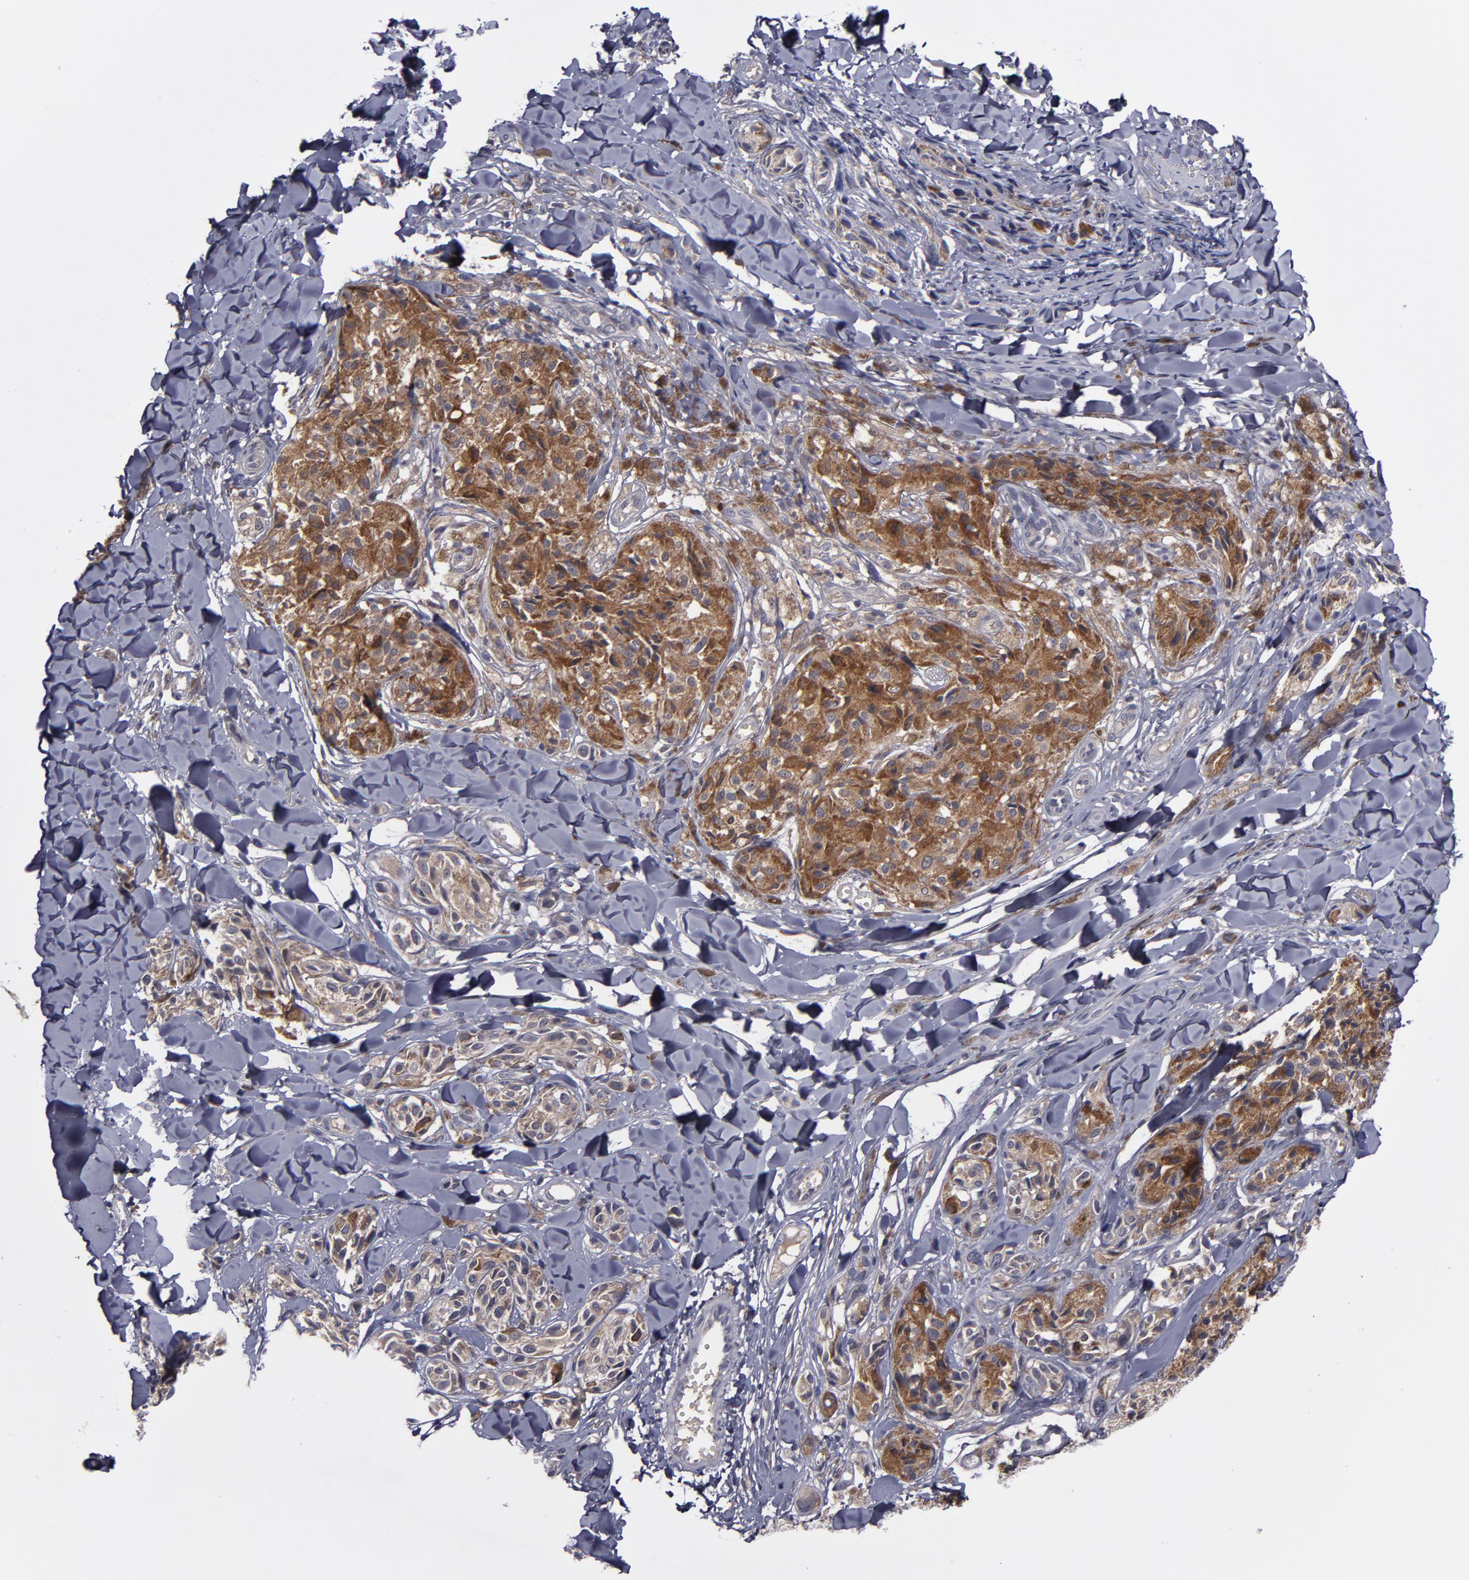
{"staining": {"intensity": "strong", "quantity": ">75%", "location": "cytoplasmic/membranous"}, "tissue": "melanoma", "cell_type": "Tumor cells", "image_type": "cancer", "snomed": [{"axis": "morphology", "description": "Malignant melanoma, Metastatic site"}, {"axis": "topography", "description": "Skin"}], "caption": "High-power microscopy captured an IHC micrograph of malignant melanoma (metastatic site), revealing strong cytoplasmic/membranous expression in about >75% of tumor cells. The protein is stained brown, and the nuclei are stained in blue (DAB IHC with brightfield microscopy, high magnification).", "gene": "MMP11", "patient": {"sex": "female", "age": 66}}